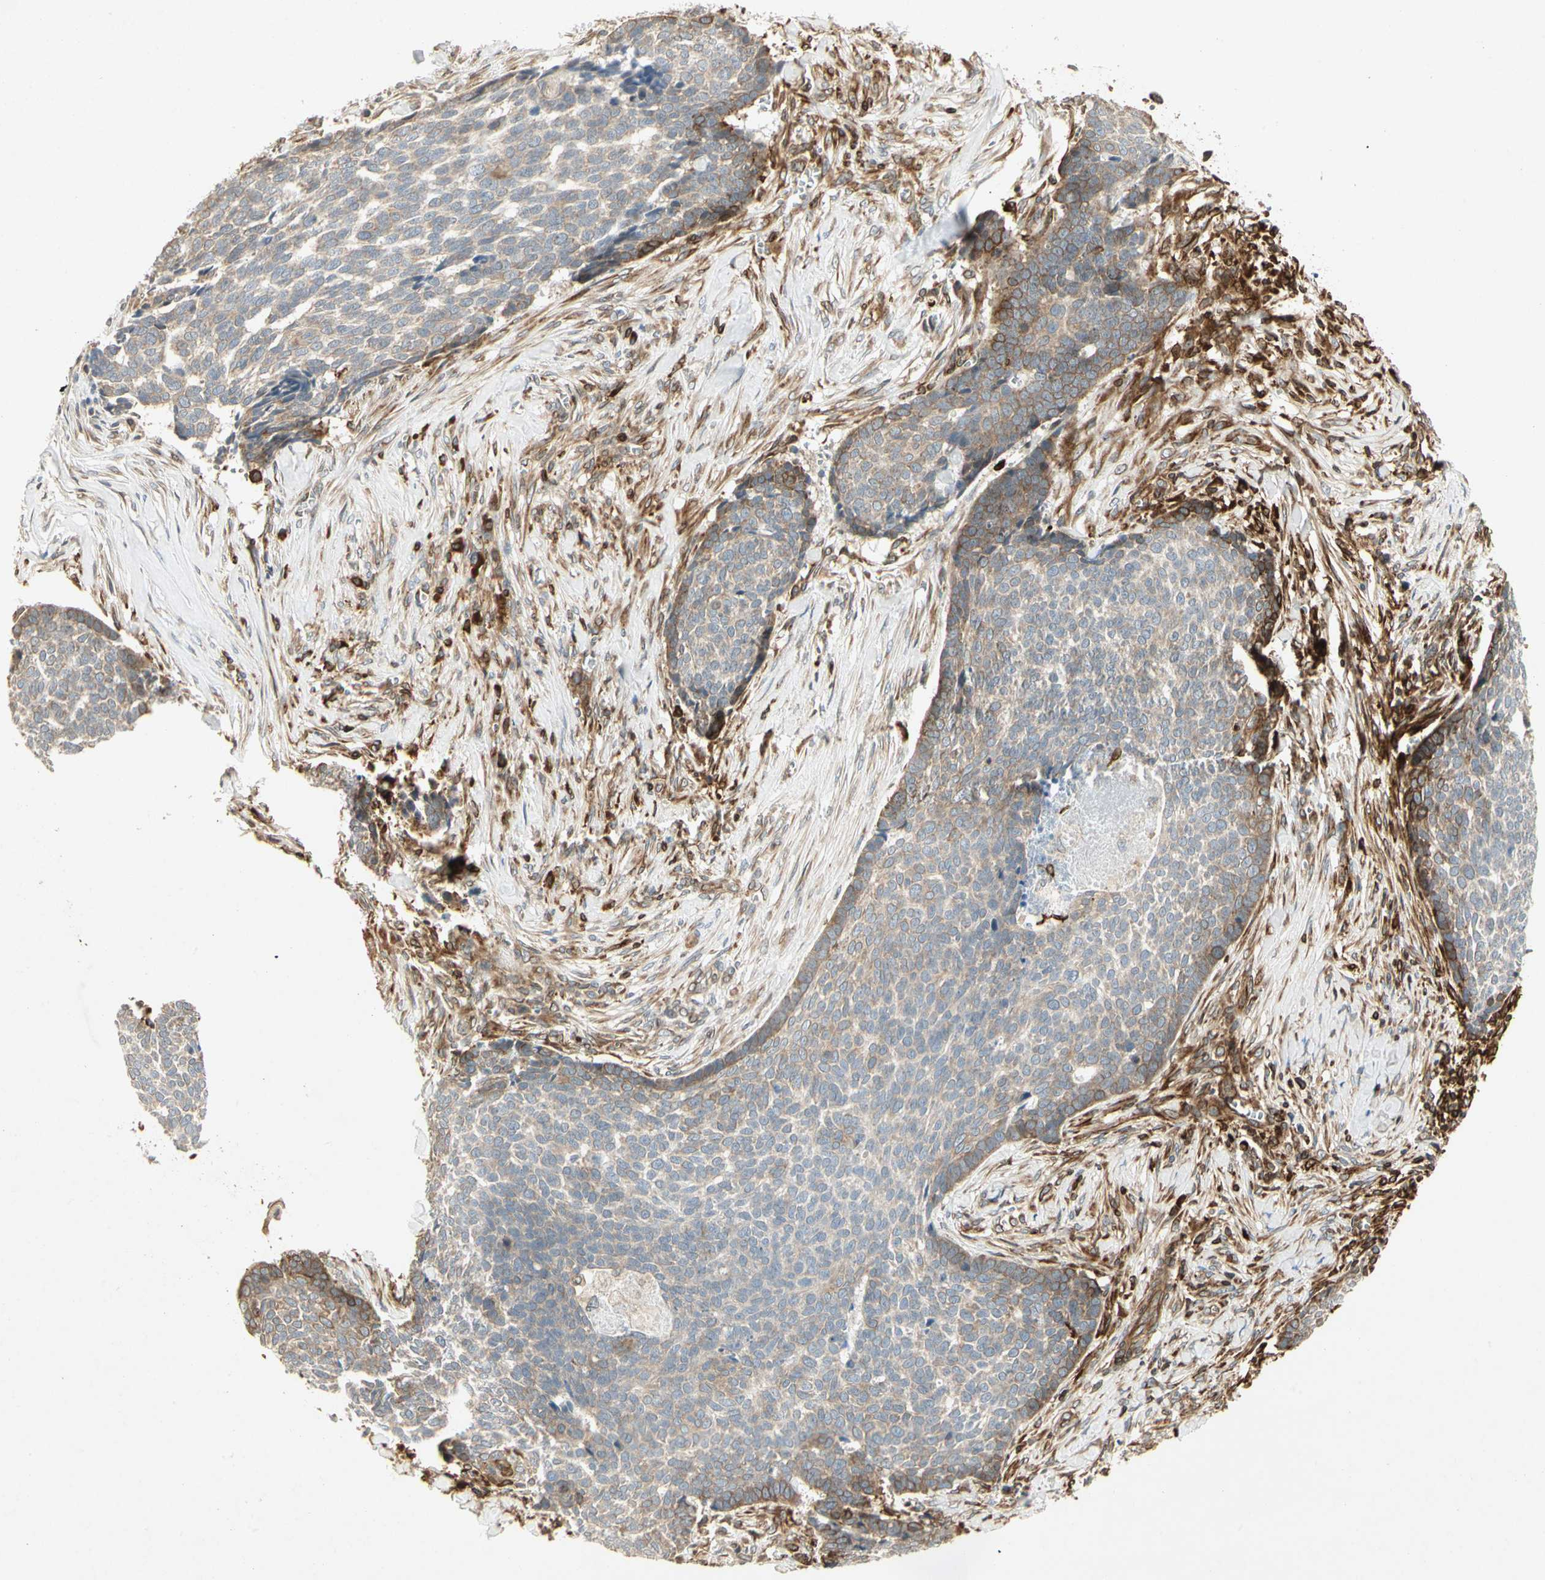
{"staining": {"intensity": "moderate", "quantity": ">75%", "location": "cytoplasmic/membranous"}, "tissue": "skin cancer", "cell_type": "Tumor cells", "image_type": "cancer", "snomed": [{"axis": "morphology", "description": "Basal cell carcinoma"}, {"axis": "topography", "description": "Skin"}], "caption": "Immunohistochemistry (IHC) image of skin cancer stained for a protein (brown), which demonstrates medium levels of moderate cytoplasmic/membranous expression in approximately >75% of tumor cells.", "gene": "TAPBP", "patient": {"sex": "male", "age": 84}}